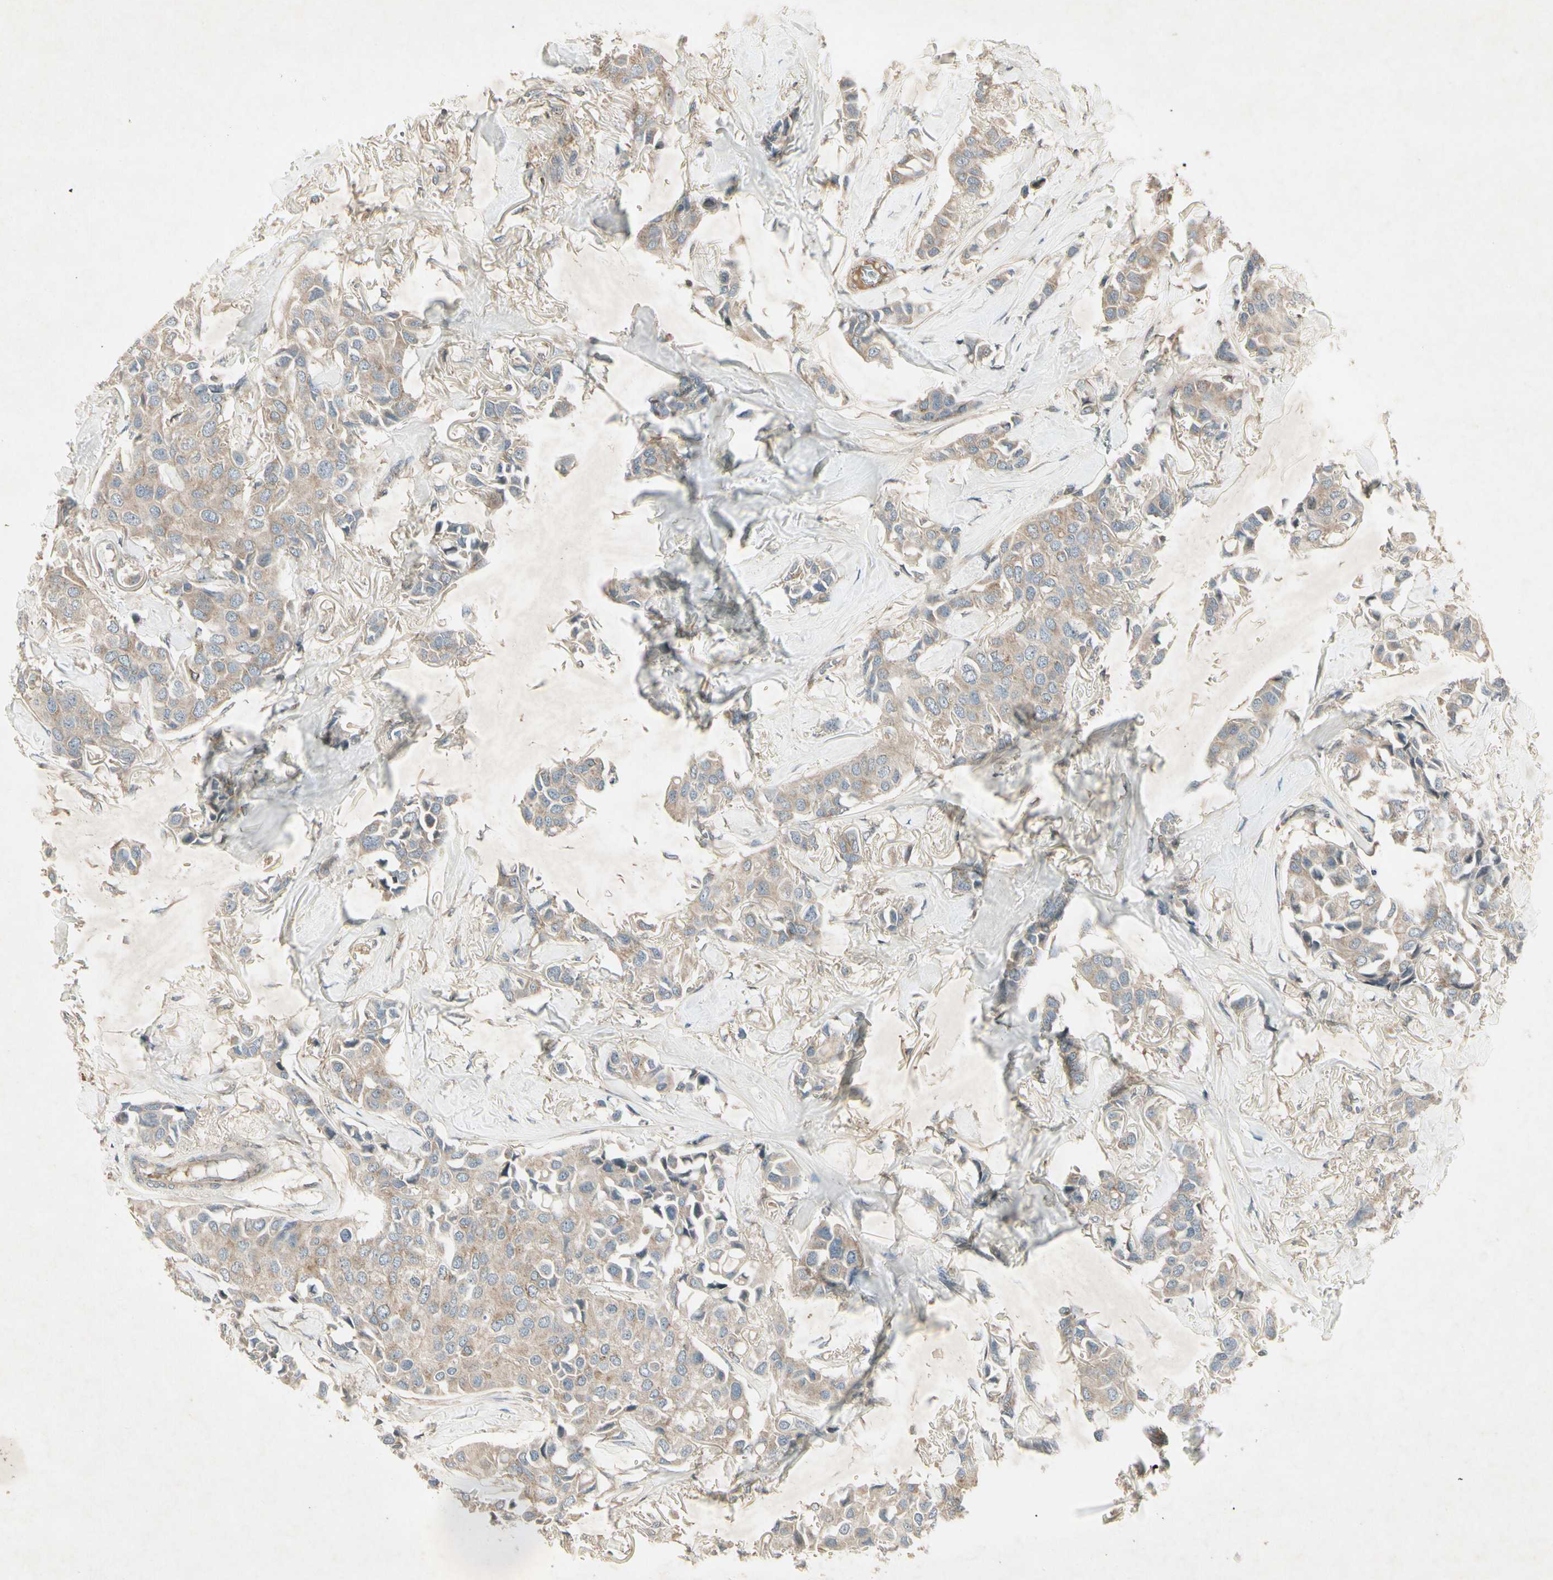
{"staining": {"intensity": "weak", "quantity": ">75%", "location": "cytoplasmic/membranous"}, "tissue": "breast cancer", "cell_type": "Tumor cells", "image_type": "cancer", "snomed": [{"axis": "morphology", "description": "Duct carcinoma"}, {"axis": "topography", "description": "Breast"}], "caption": "A high-resolution photomicrograph shows IHC staining of breast intraductal carcinoma, which displays weak cytoplasmic/membranous expression in approximately >75% of tumor cells.", "gene": "TEK", "patient": {"sex": "female", "age": 80}}